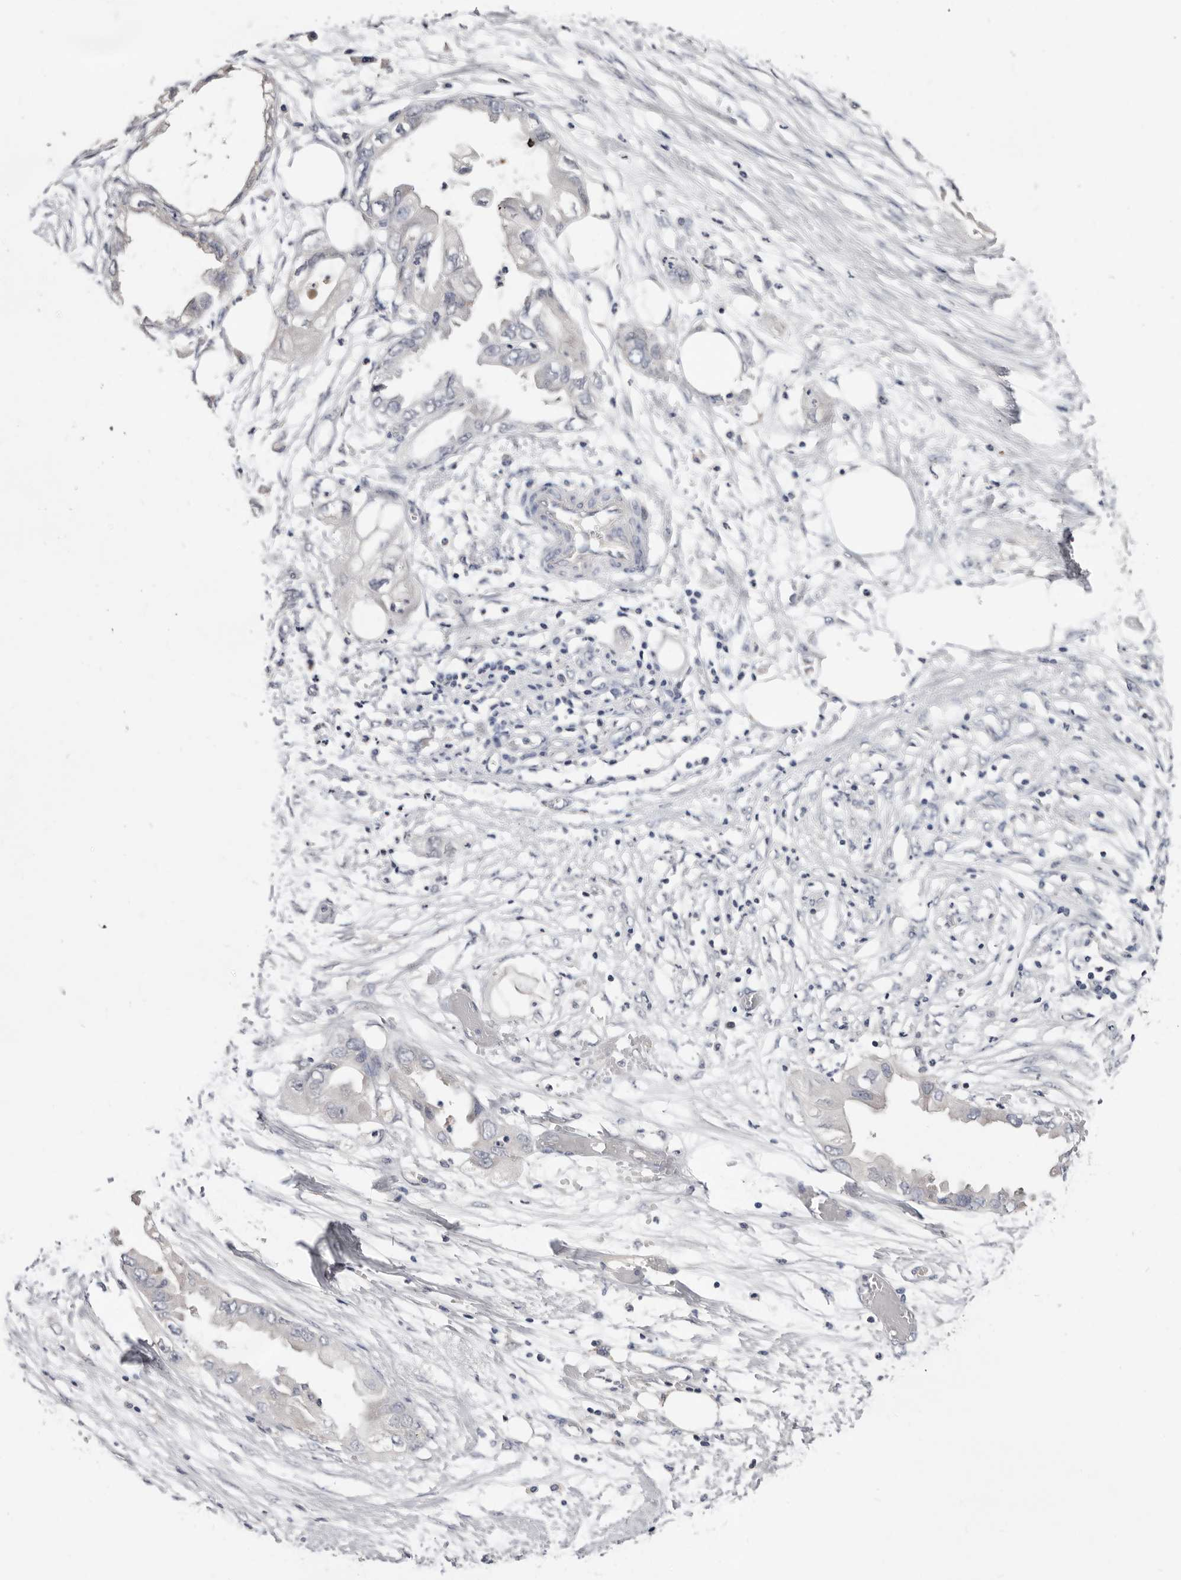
{"staining": {"intensity": "negative", "quantity": "none", "location": "none"}, "tissue": "endometrial cancer", "cell_type": "Tumor cells", "image_type": "cancer", "snomed": [{"axis": "morphology", "description": "Adenocarcinoma, NOS"}, {"axis": "morphology", "description": "Adenocarcinoma, metastatic, NOS"}, {"axis": "topography", "description": "Adipose tissue"}, {"axis": "topography", "description": "Endometrium"}], "caption": "Tumor cells are negative for brown protein staining in endometrial cancer (adenocarcinoma).", "gene": "DOP1A", "patient": {"sex": "female", "age": 67}}